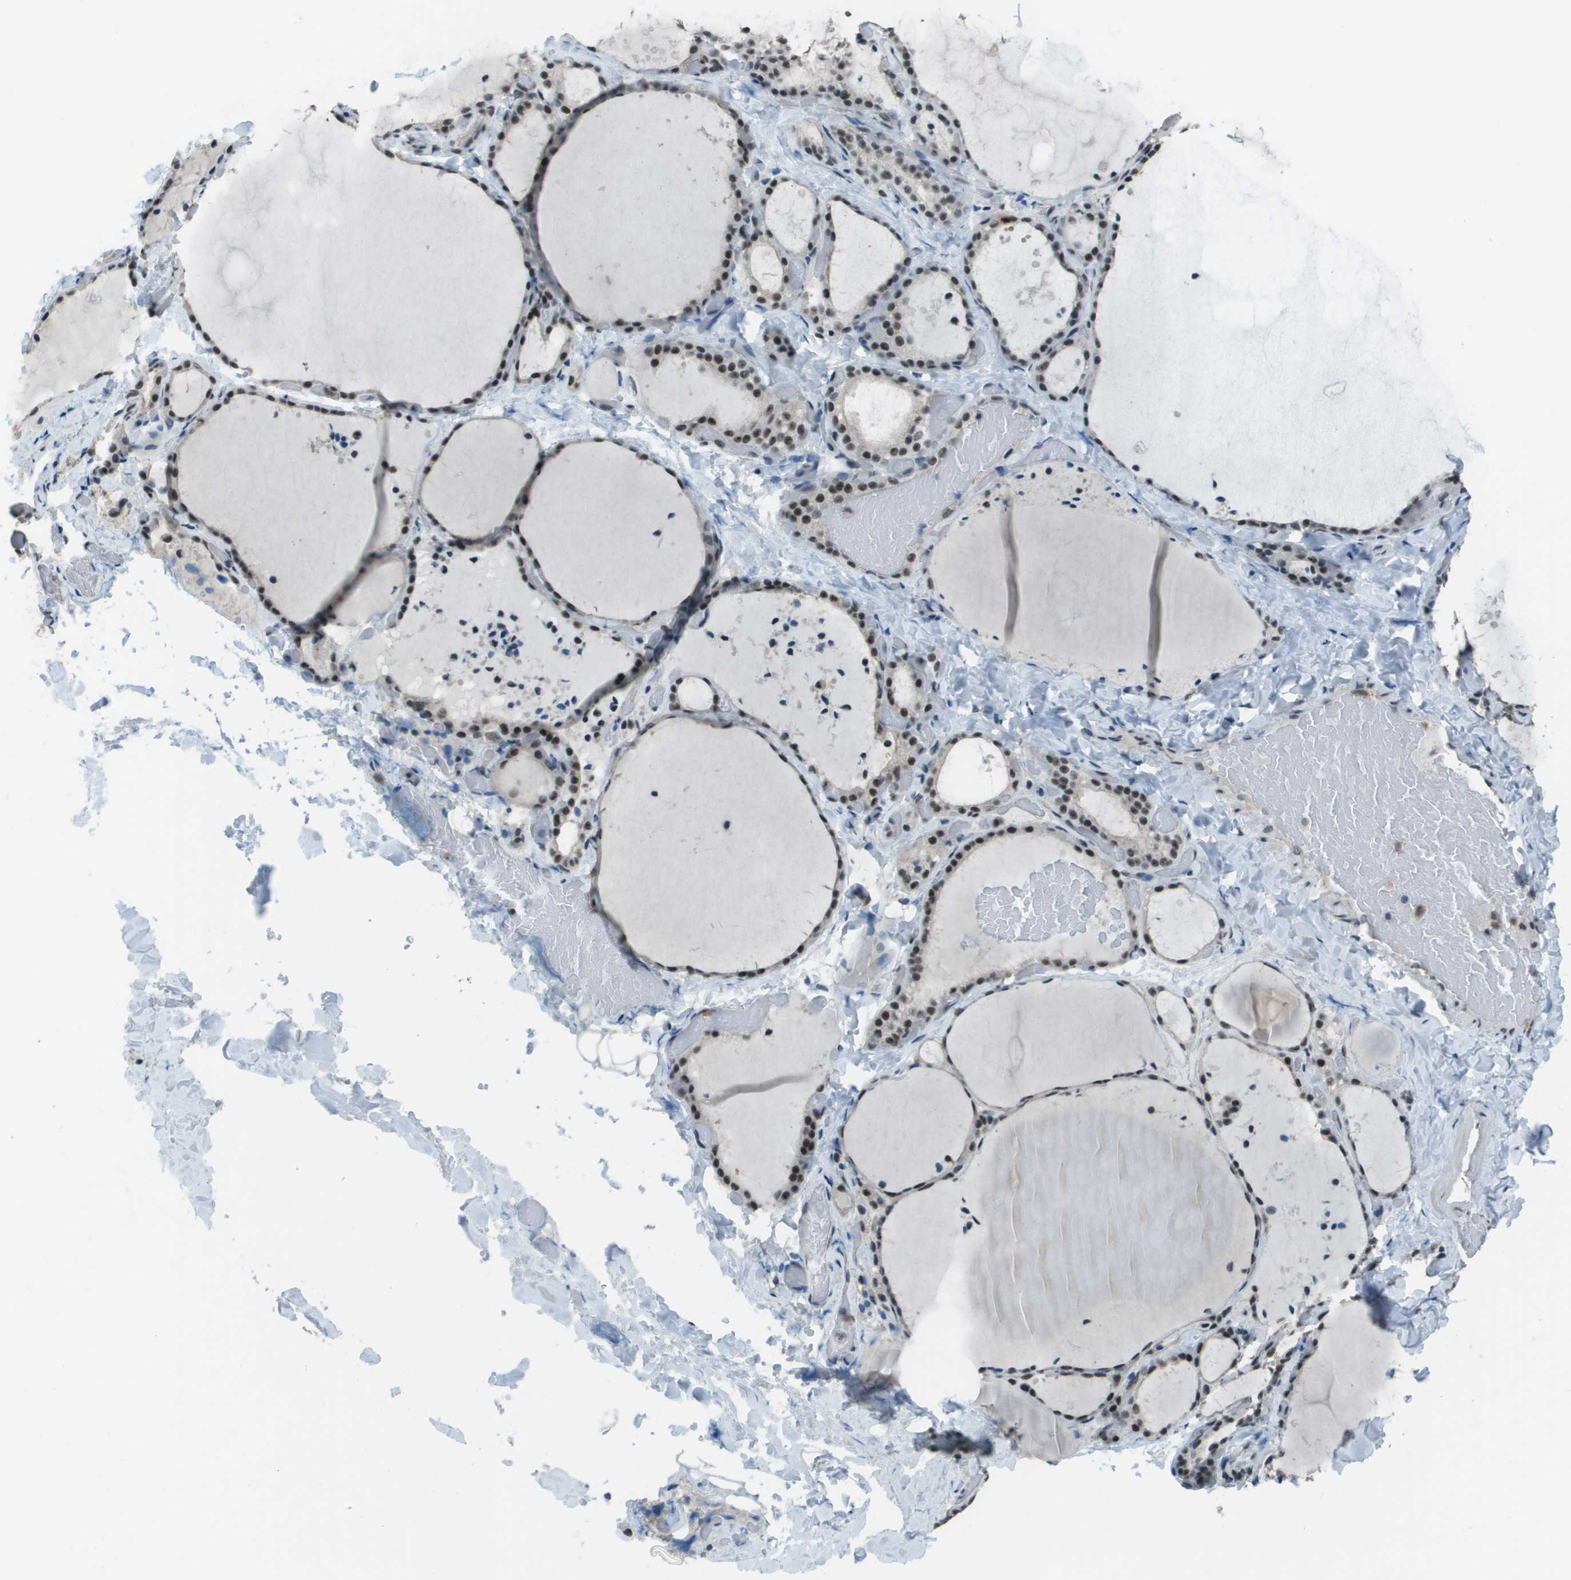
{"staining": {"intensity": "moderate", "quantity": "25%-75%", "location": "nuclear"}, "tissue": "thyroid gland", "cell_type": "Glandular cells", "image_type": "normal", "snomed": [{"axis": "morphology", "description": "Normal tissue, NOS"}, {"axis": "topography", "description": "Thyroid gland"}], "caption": "Immunohistochemical staining of normal thyroid gland reveals 25%-75% levels of moderate nuclear protein positivity in about 25%-75% of glandular cells. The staining was performed using DAB (3,3'-diaminobenzidine) to visualize the protein expression in brown, while the nuclei were stained in blue with hematoxylin (Magnification: 20x).", "gene": "DEPDC1", "patient": {"sex": "female", "age": 44}}